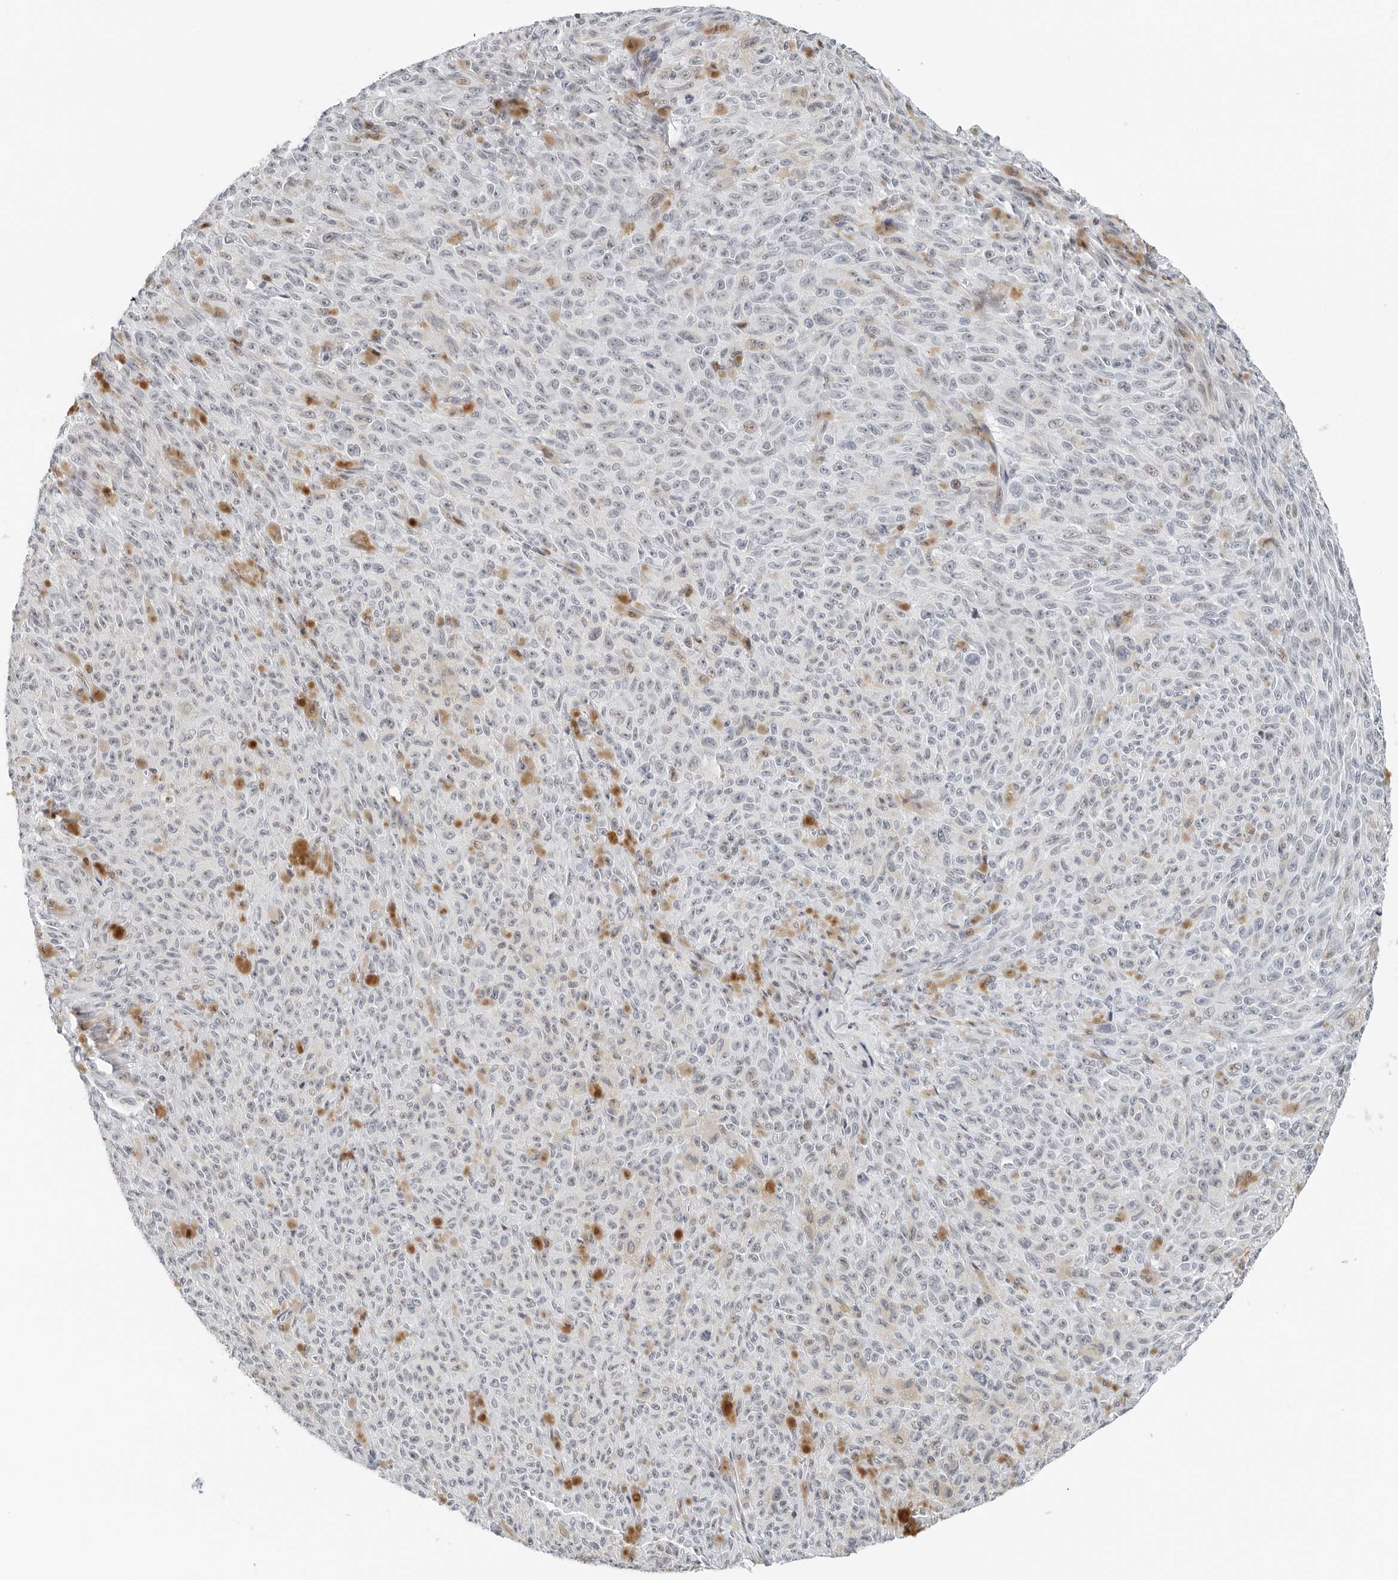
{"staining": {"intensity": "moderate", "quantity": "<25%", "location": "cytoplasmic/membranous,nuclear"}, "tissue": "melanoma", "cell_type": "Tumor cells", "image_type": "cancer", "snomed": [{"axis": "morphology", "description": "Malignant melanoma, NOS"}, {"axis": "topography", "description": "Skin"}], "caption": "Moderate cytoplasmic/membranous and nuclear expression for a protein is seen in about <25% of tumor cells of melanoma using immunohistochemistry.", "gene": "NTMT2", "patient": {"sex": "female", "age": 82}}